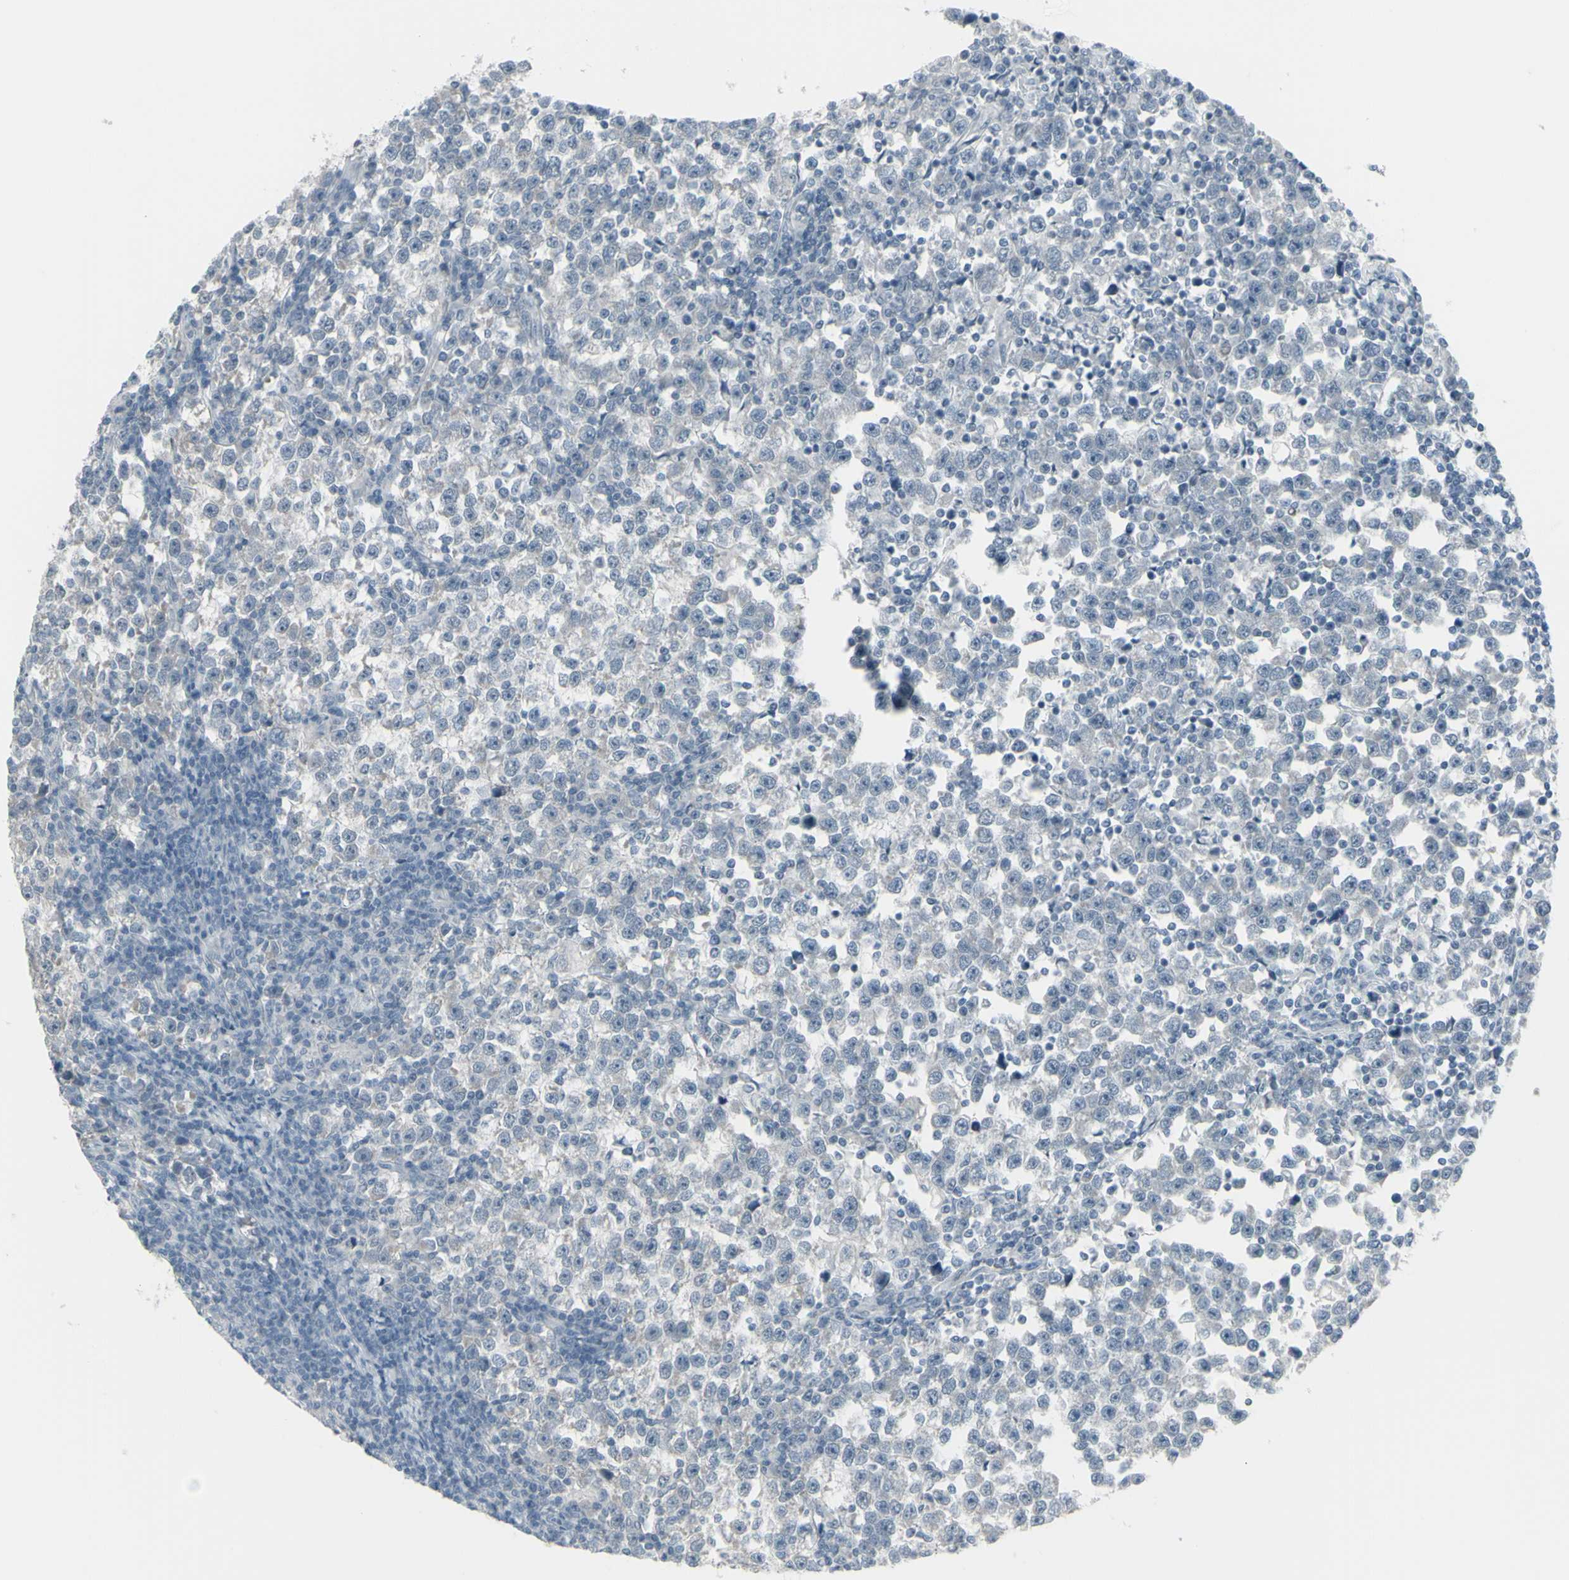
{"staining": {"intensity": "negative", "quantity": "none", "location": "none"}, "tissue": "testis cancer", "cell_type": "Tumor cells", "image_type": "cancer", "snomed": [{"axis": "morphology", "description": "Seminoma, NOS"}, {"axis": "topography", "description": "Testis"}], "caption": "IHC micrograph of human testis seminoma stained for a protein (brown), which reveals no expression in tumor cells.", "gene": "RAB3A", "patient": {"sex": "male", "age": 43}}